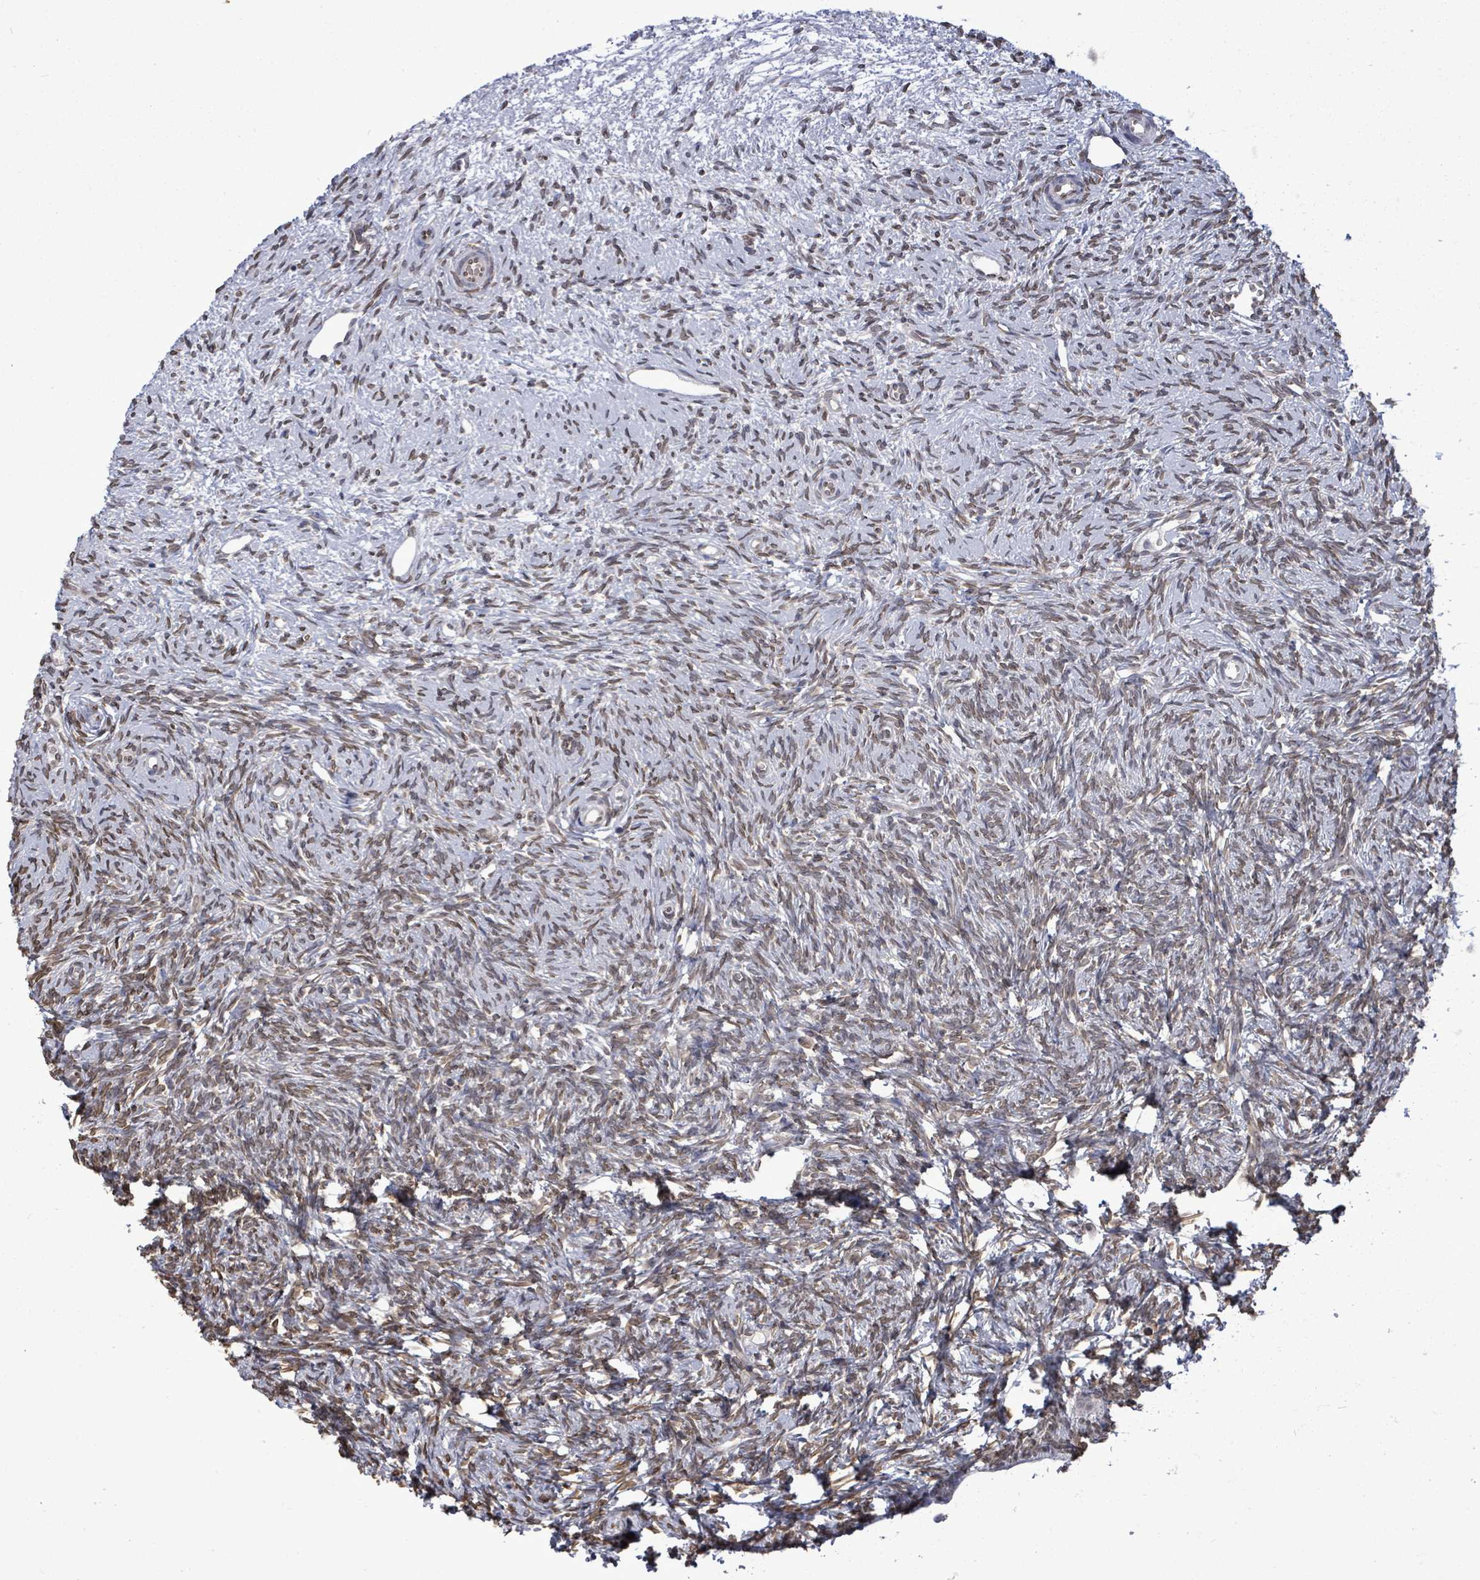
{"staining": {"intensity": "weak", "quantity": ">75%", "location": "nuclear"}, "tissue": "ovary", "cell_type": "Ovarian stroma cells", "image_type": "normal", "snomed": [{"axis": "morphology", "description": "Normal tissue, NOS"}, {"axis": "topography", "description": "Ovary"}], "caption": "This is an image of immunohistochemistry staining of unremarkable ovary, which shows weak expression in the nuclear of ovarian stroma cells.", "gene": "ARFGAP1", "patient": {"sex": "female", "age": 51}}